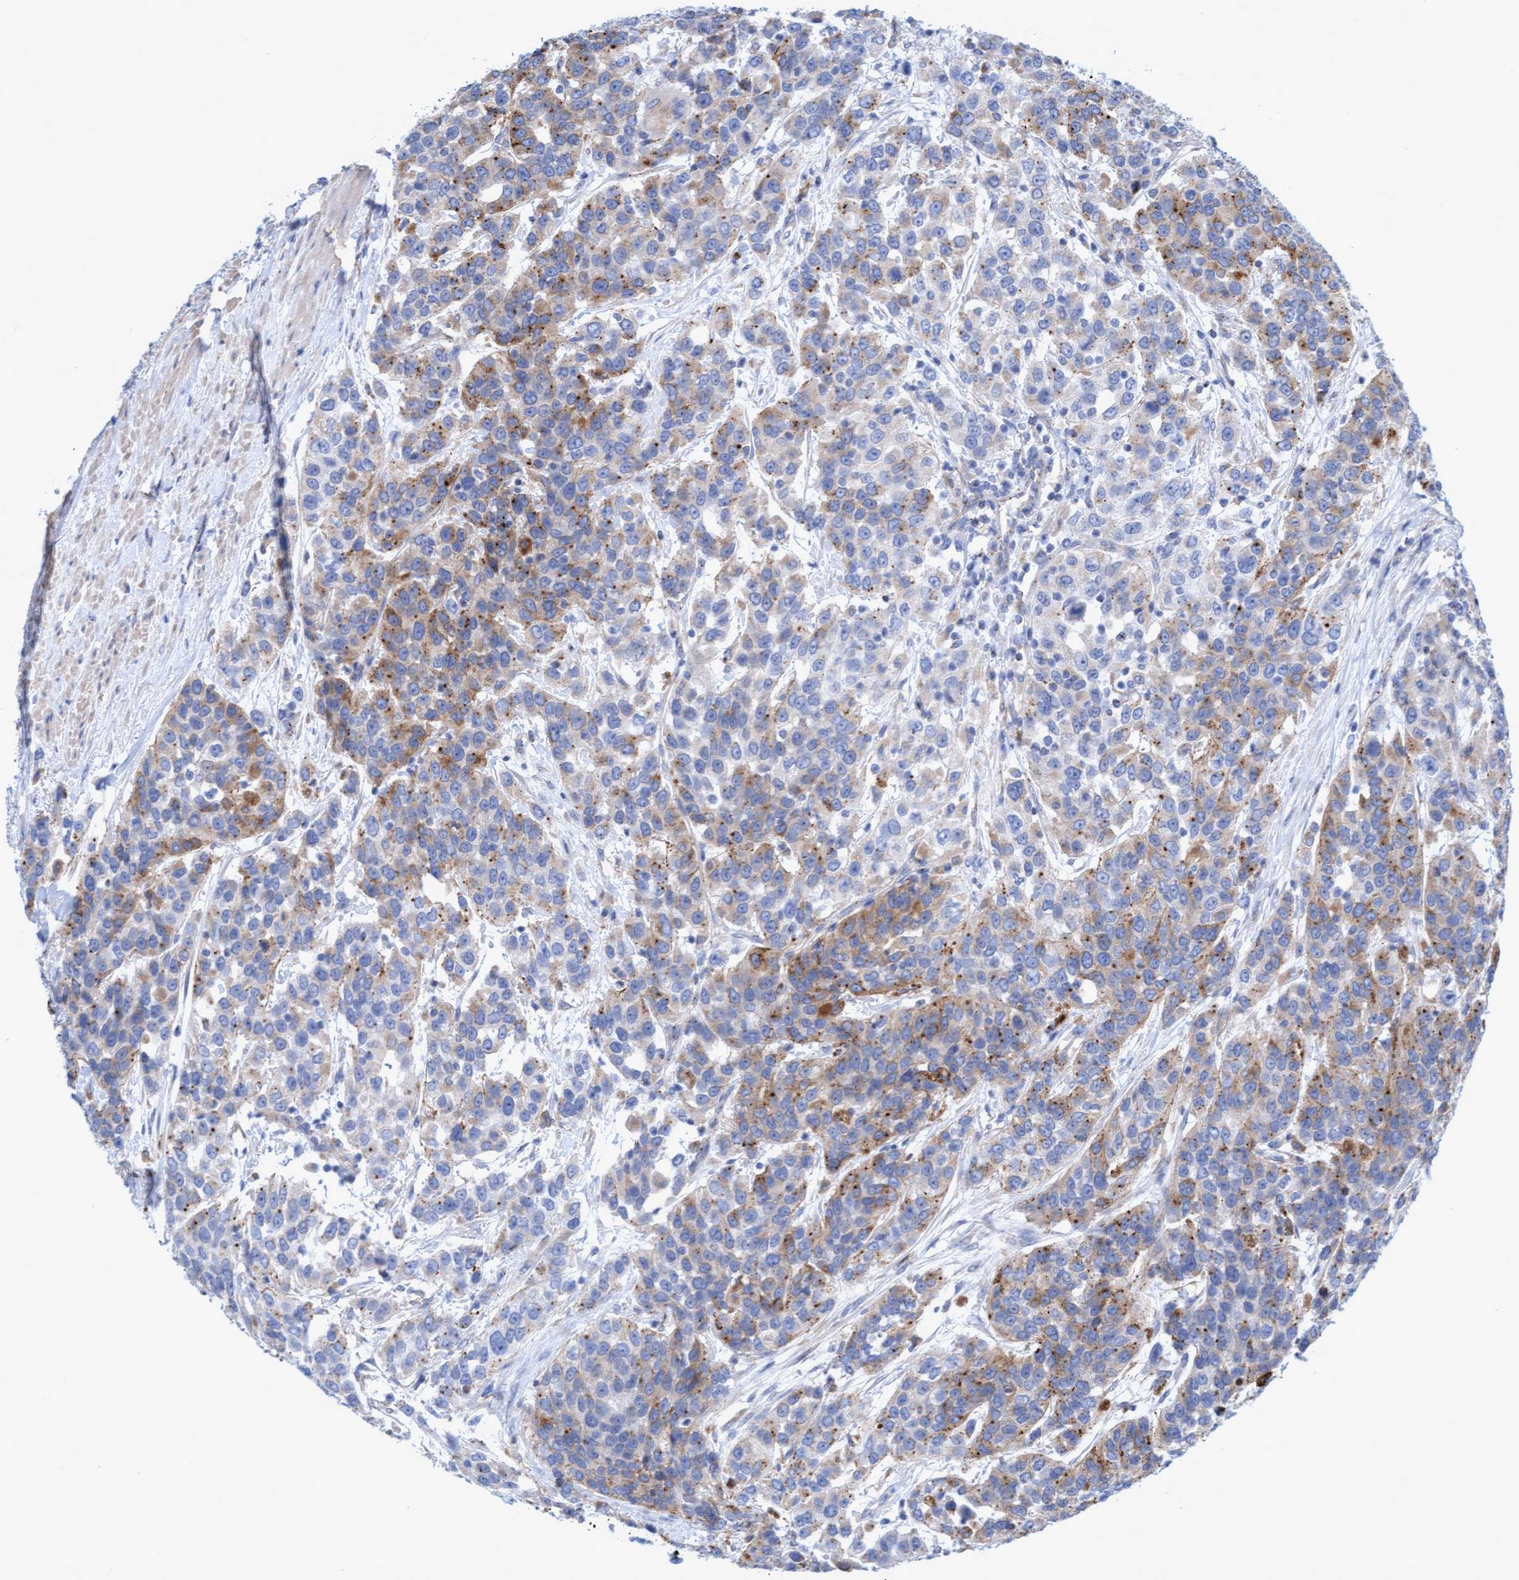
{"staining": {"intensity": "moderate", "quantity": "25%-75%", "location": "cytoplasmic/membranous"}, "tissue": "urothelial cancer", "cell_type": "Tumor cells", "image_type": "cancer", "snomed": [{"axis": "morphology", "description": "Urothelial carcinoma, High grade"}, {"axis": "topography", "description": "Urinary bladder"}], "caption": "Brown immunohistochemical staining in urothelial carcinoma (high-grade) displays moderate cytoplasmic/membranous positivity in approximately 25%-75% of tumor cells. The staining was performed using DAB (3,3'-diaminobenzidine), with brown indicating positive protein expression. Nuclei are stained blue with hematoxylin.", "gene": "SGSH", "patient": {"sex": "female", "age": 80}}